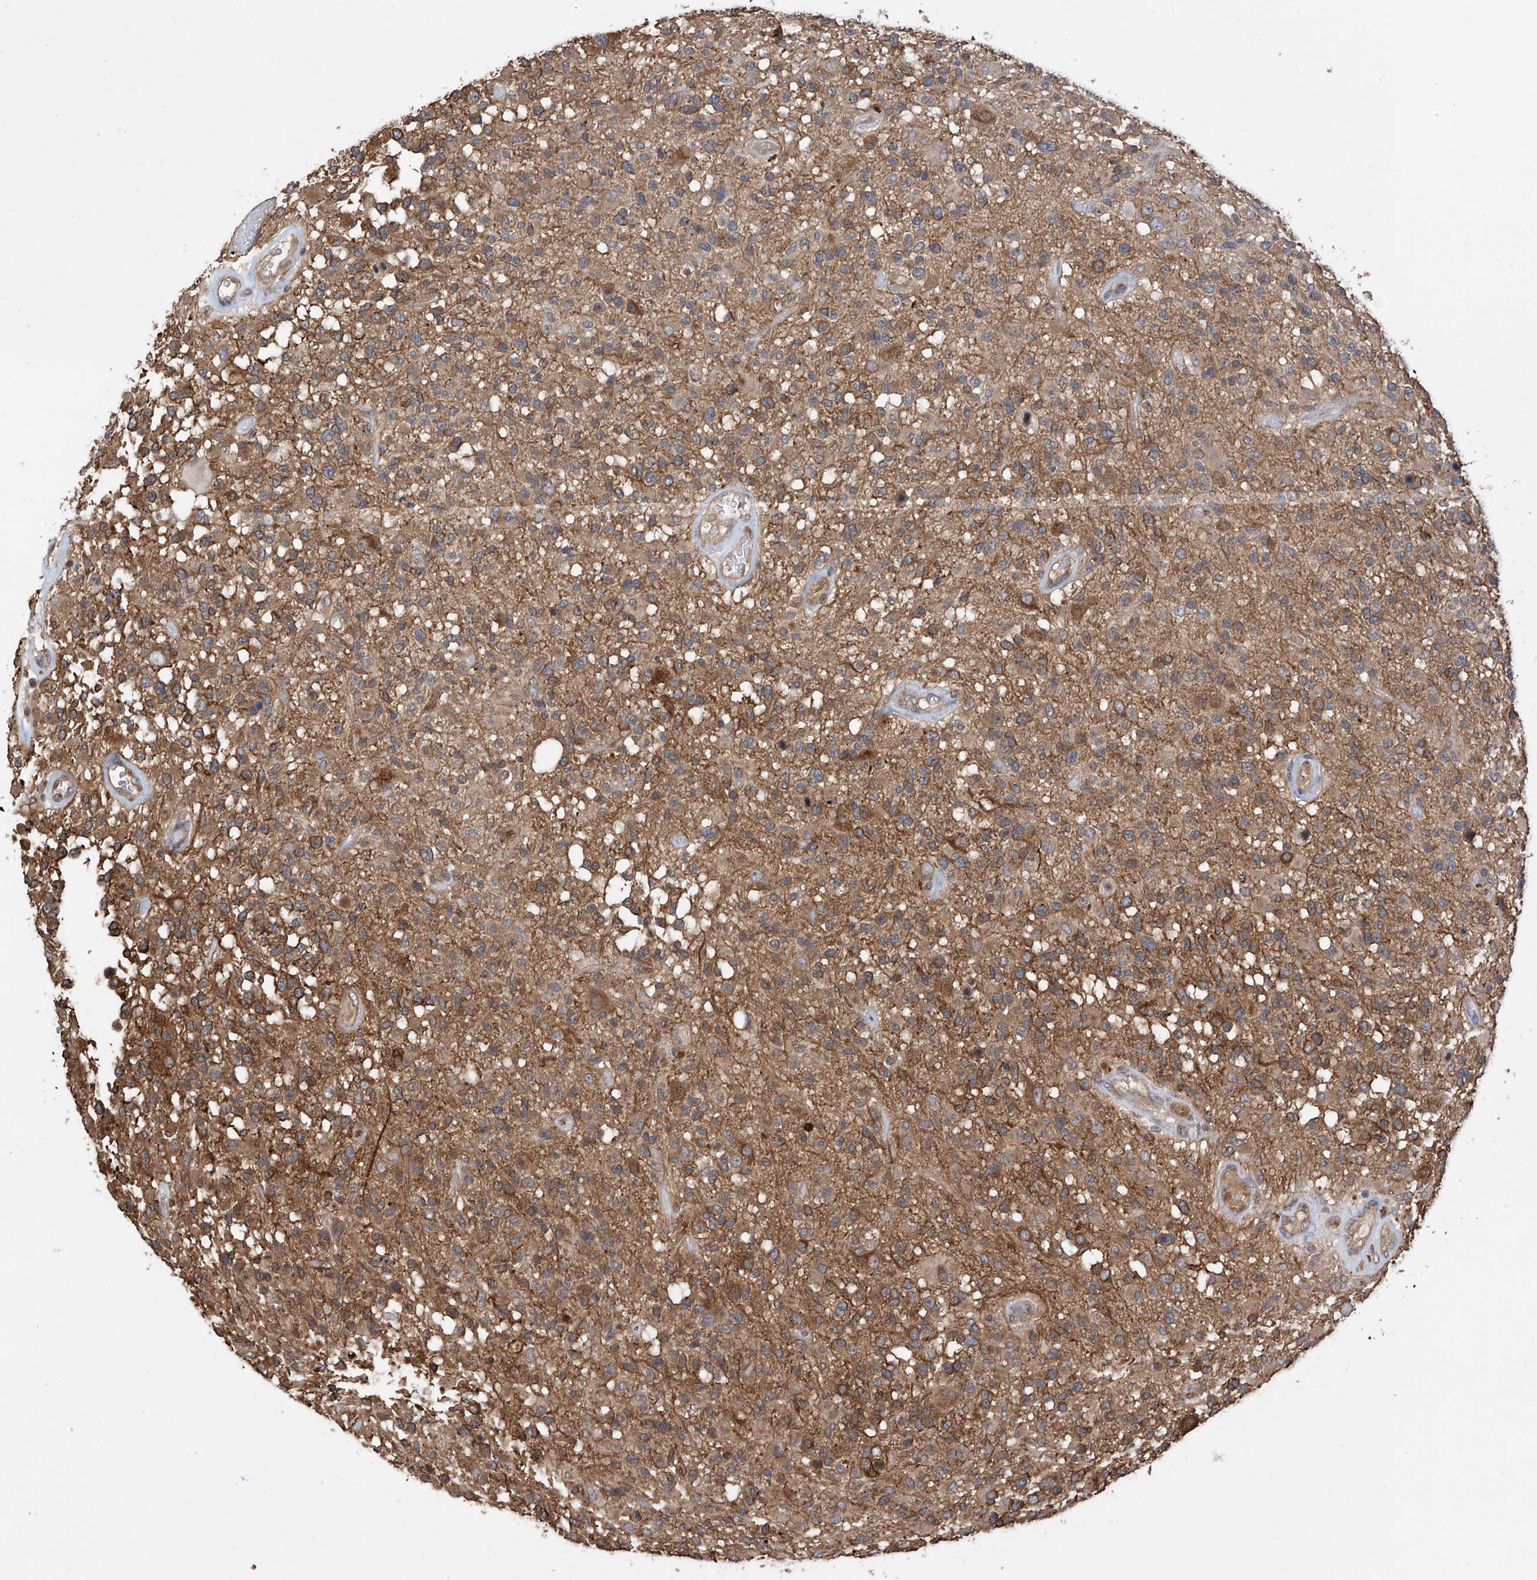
{"staining": {"intensity": "moderate", "quantity": ">75%", "location": "cytoplasmic/membranous"}, "tissue": "glioma", "cell_type": "Tumor cells", "image_type": "cancer", "snomed": [{"axis": "morphology", "description": "Glioma, malignant, High grade"}, {"axis": "morphology", "description": "Glioblastoma, NOS"}, {"axis": "topography", "description": "Brain"}], "caption": "Immunohistochemical staining of glioma reveals medium levels of moderate cytoplasmic/membranous staining in approximately >75% of tumor cells.", "gene": "RPAIN", "patient": {"sex": "male", "age": 60}}